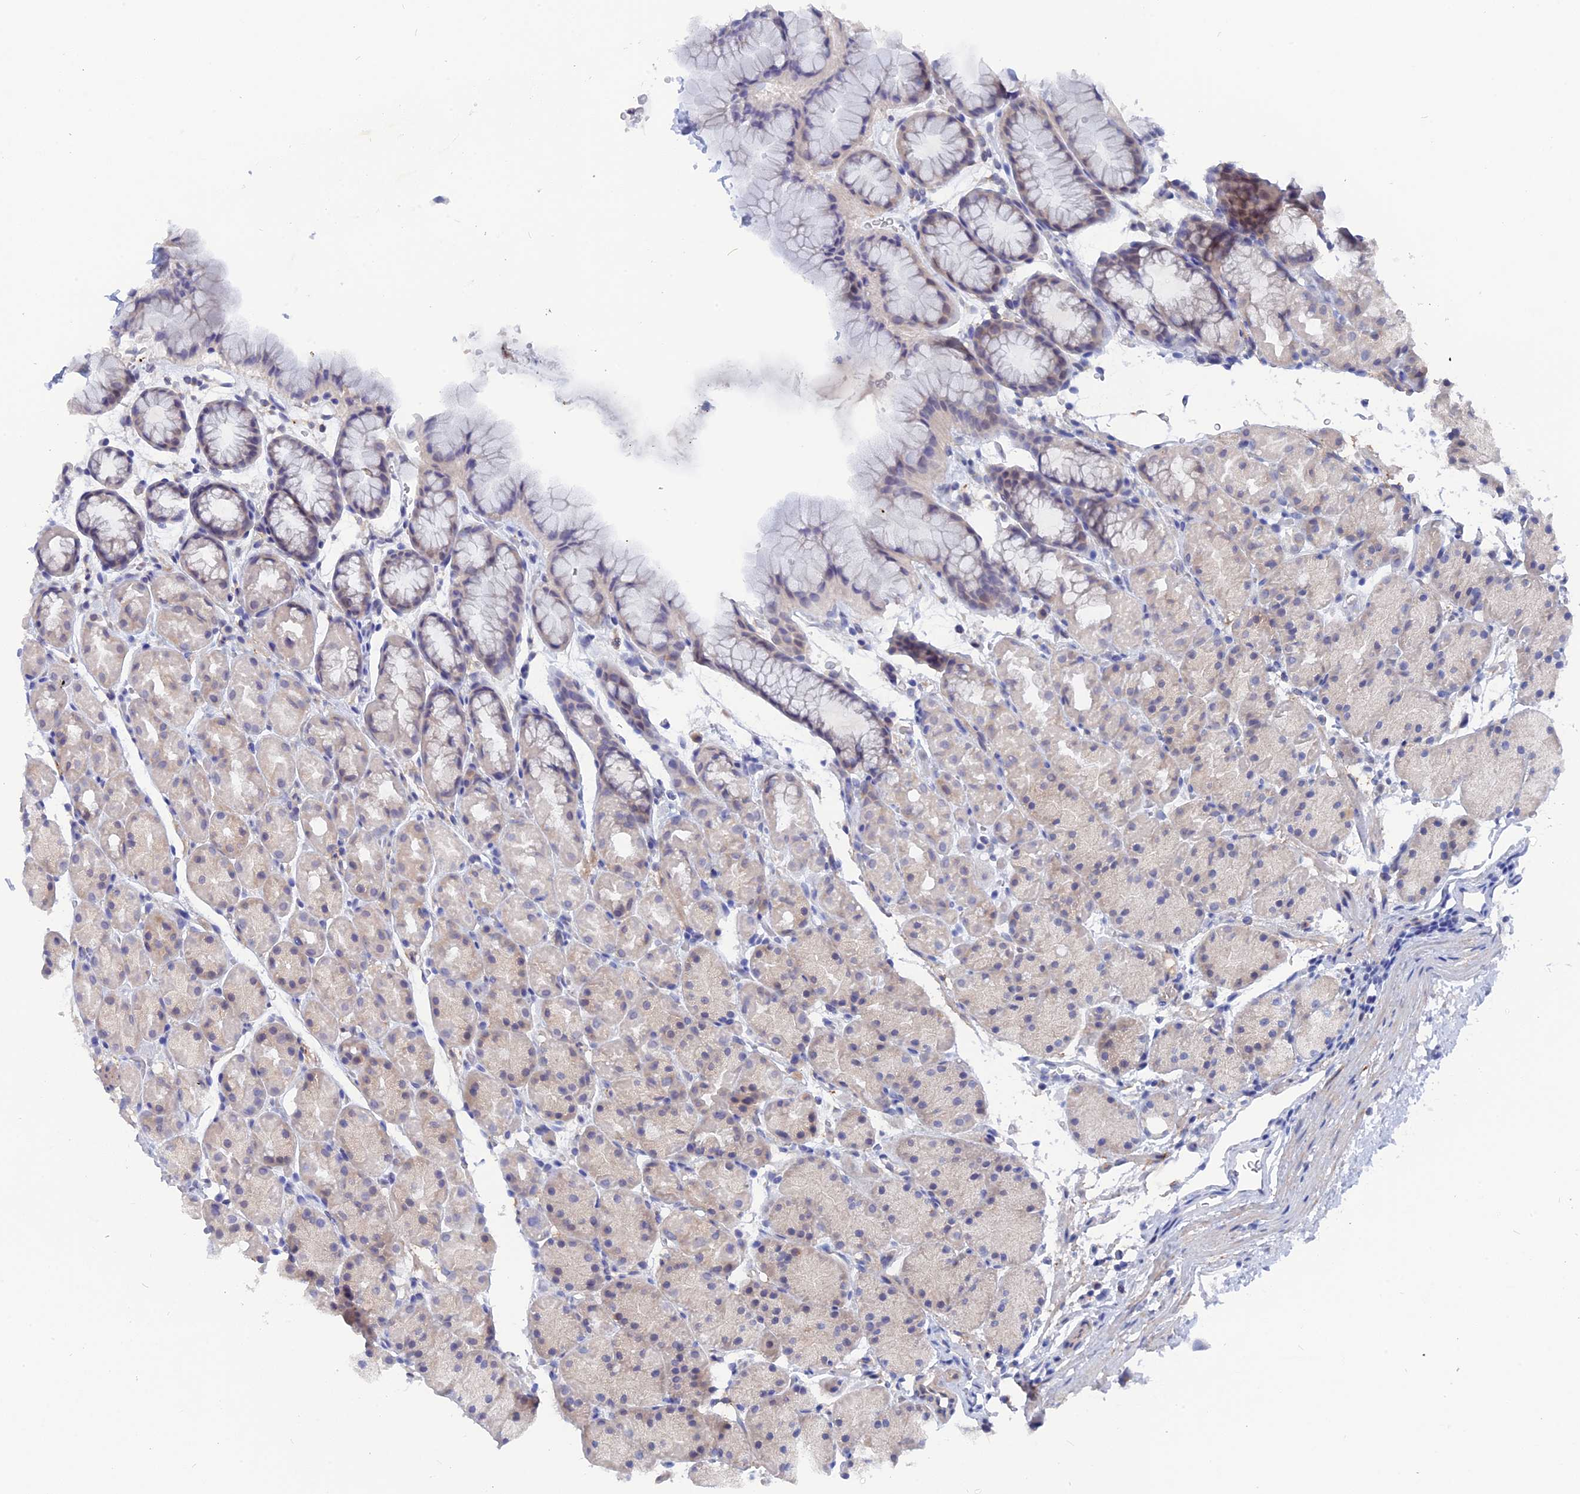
{"staining": {"intensity": "negative", "quantity": "none", "location": "none"}, "tissue": "stomach", "cell_type": "Glandular cells", "image_type": "normal", "snomed": [{"axis": "morphology", "description": "Normal tissue, NOS"}, {"axis": "topography", "description": "Stomach, upper"}, {"axis": "topography", "description": "Stomach"}], "caption": "Stomach stained for a protein using immunohistochemistry (IHC) displays no expression glandular cells.", "gene": "DACT3", "patient": {"sex": "male", "age": 47}}